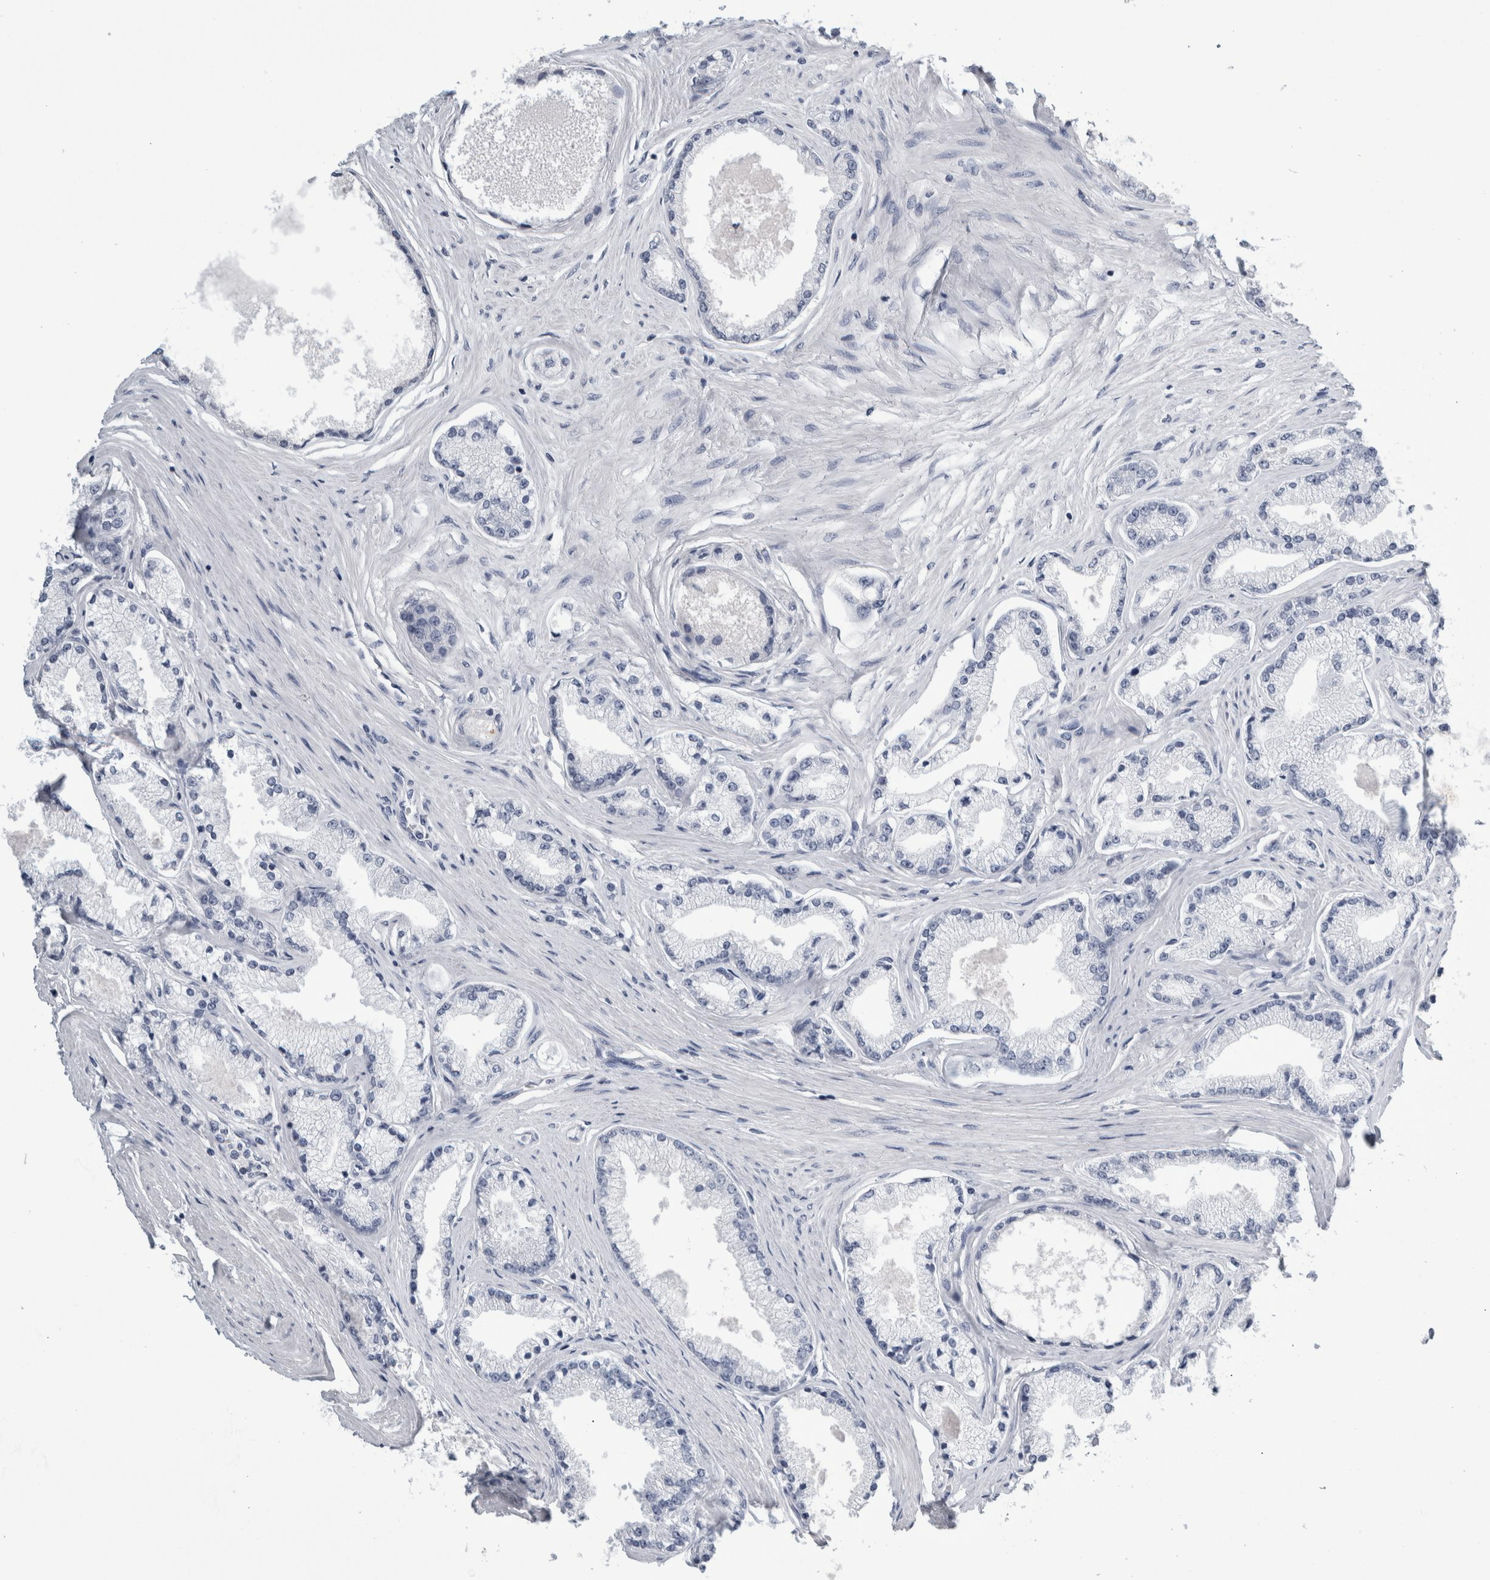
{"staining": {"intensity": "negative", "quantity": "none", "location": "none"}, "tissue": "prostate cancer", "cell_type": "Tumor cells", "image_type": "cancer", "snomed": [{"axis": "morphology", "description": "Adenocarcinoma, High grade"}, {"axis": "topography", "description": "Prostate"}], "caption": "This photomicrograph is of prostate adenocarcinoma (high-grade) stained with immunohistochemistry (IHC) to label a protein in brown with the nuclei are counter-stained blue. There is no expression in tumor cells.", "gene": "ANKFY1", "patient": {"sex": "male", "age": 71}}